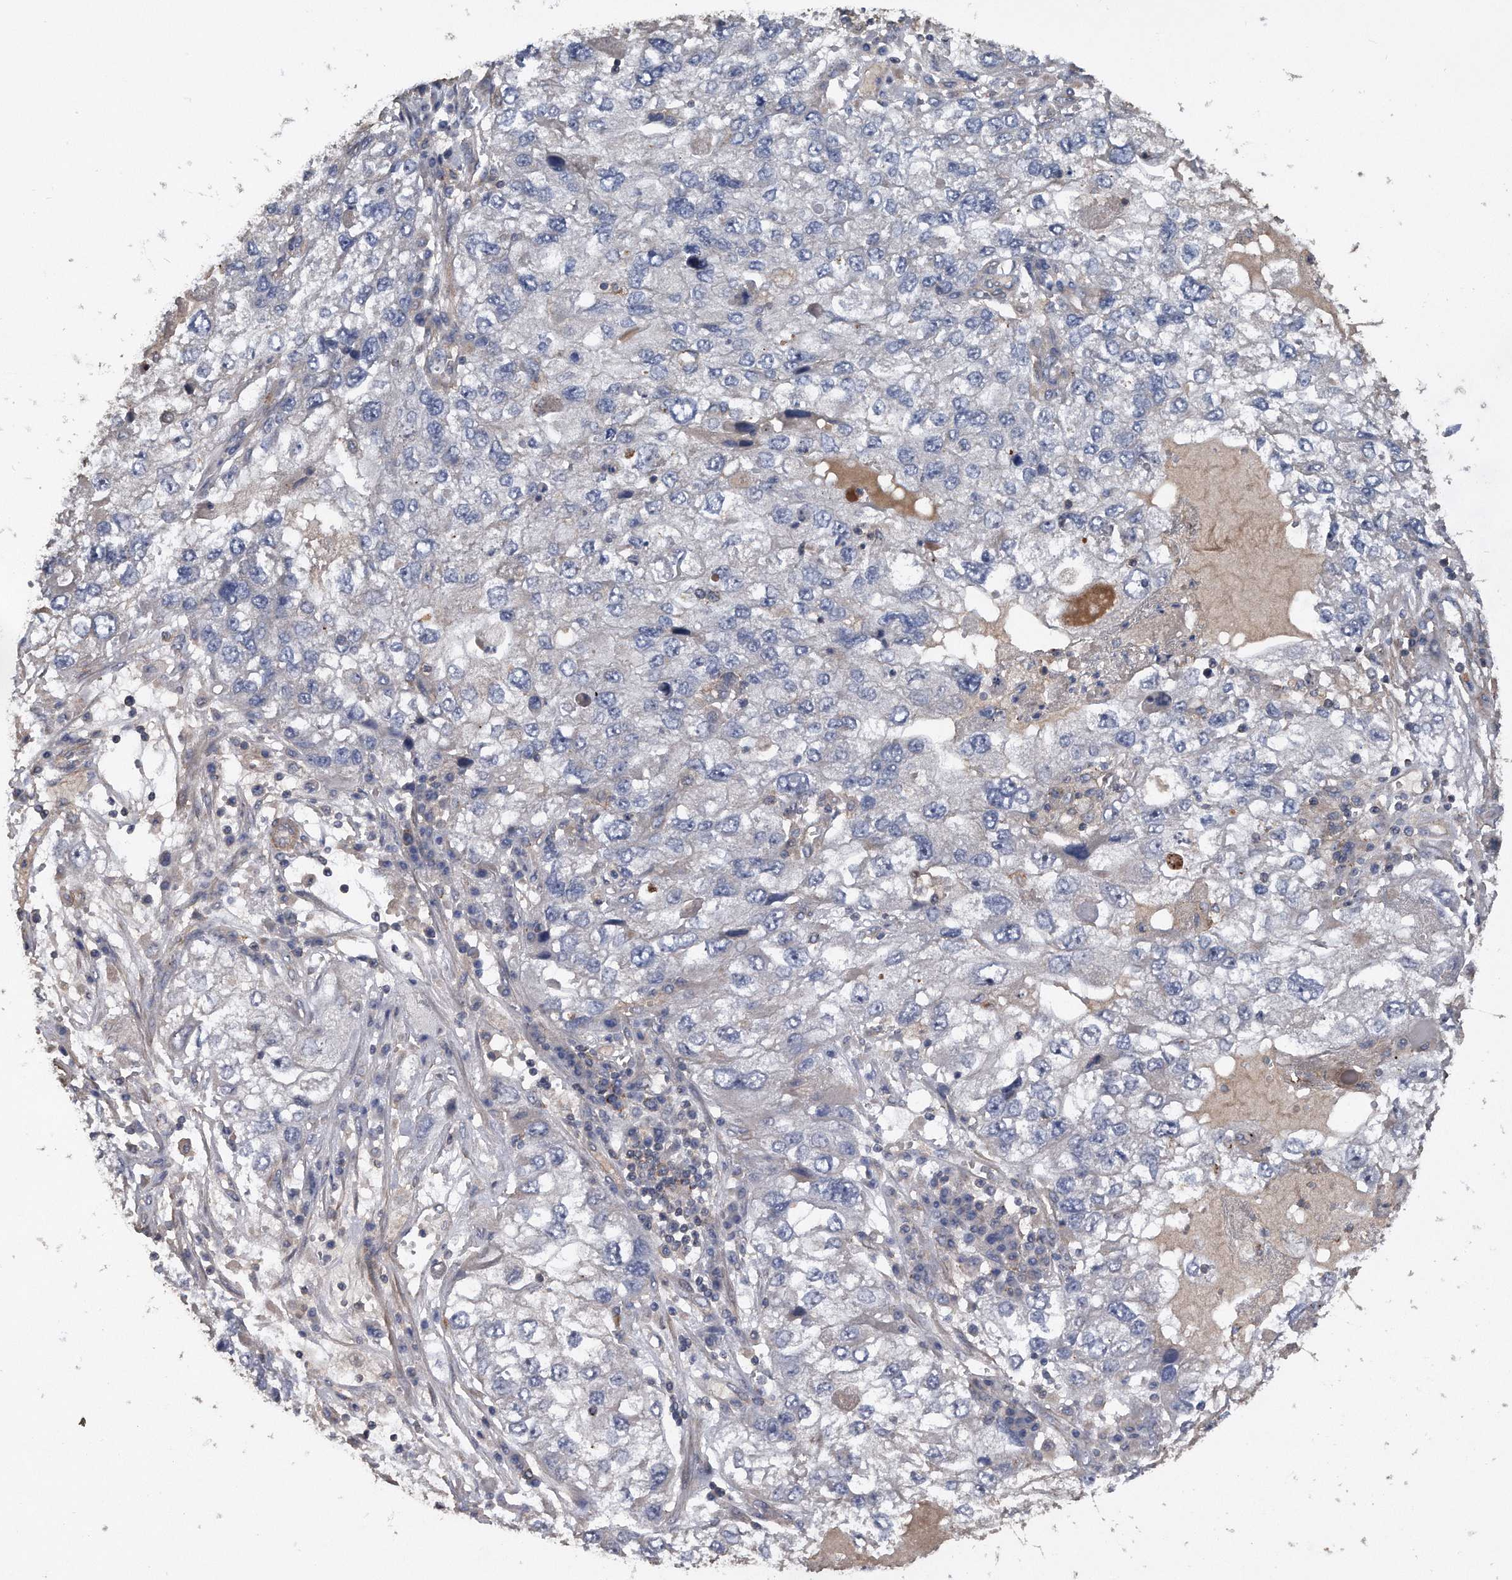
{"staining": {"intensity": "negative", "quantity": "none", "location": "none"}, "tissue": "endometrial cancer", "cell_type": "Tumor cells", "image_type": "cancer", "snomed": [{"axis": "morphology", "description": "Adenocarcinoma, NOS"}, {"axis": "topography", "description": "Endometrium"}], "caption": "This is a micrograph of immunohistochemistry staining of endometrial adenocarcinoma, which shows no expression in tumor cells.", "gene": "KCND3", "patient": {"sex": "female", "age": 49}}